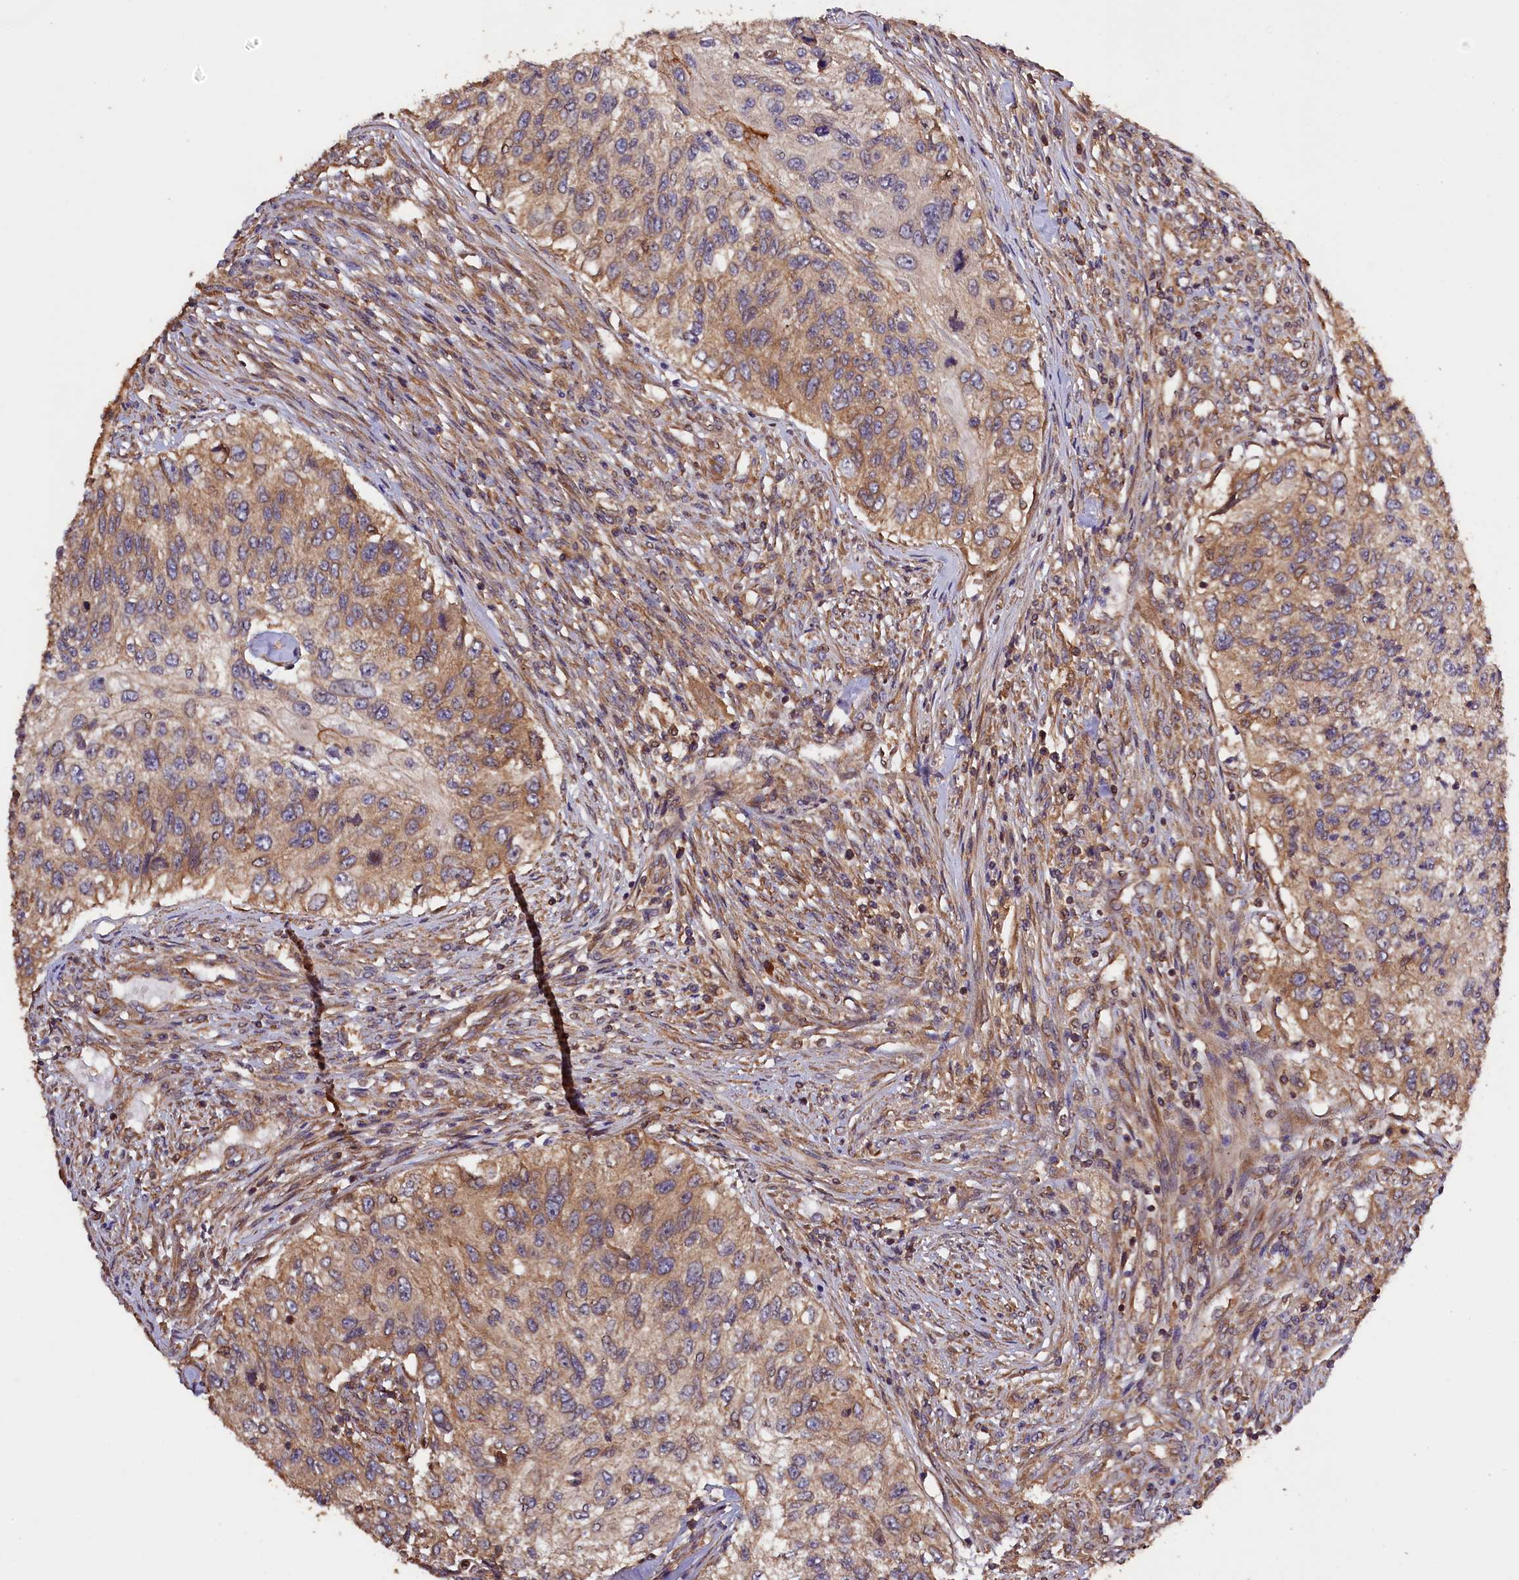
{"staining": {"intensity": "moderate", "quantity": ">75%", "location": "cytoplasmic/membranous"}, "tissue": "urothelial cancer", "cell_type": "Tumor cells", "image_type": "cancer", "snomed": [{"axis": "morphology", "description": "Urothelial carcinoma, High grade"}, {"axis": "topography", "description": "Urinary bladder"}], "caption": "DAB (3,3'-diaminobenzidine) immunohistochemical staining of human urothelial cancer shows moderate cytoplasmic/membranous protein positivity in about >75% of tumor cells.", "gene": "KLC2", "patient": {"sex": "female", "age": 60}}